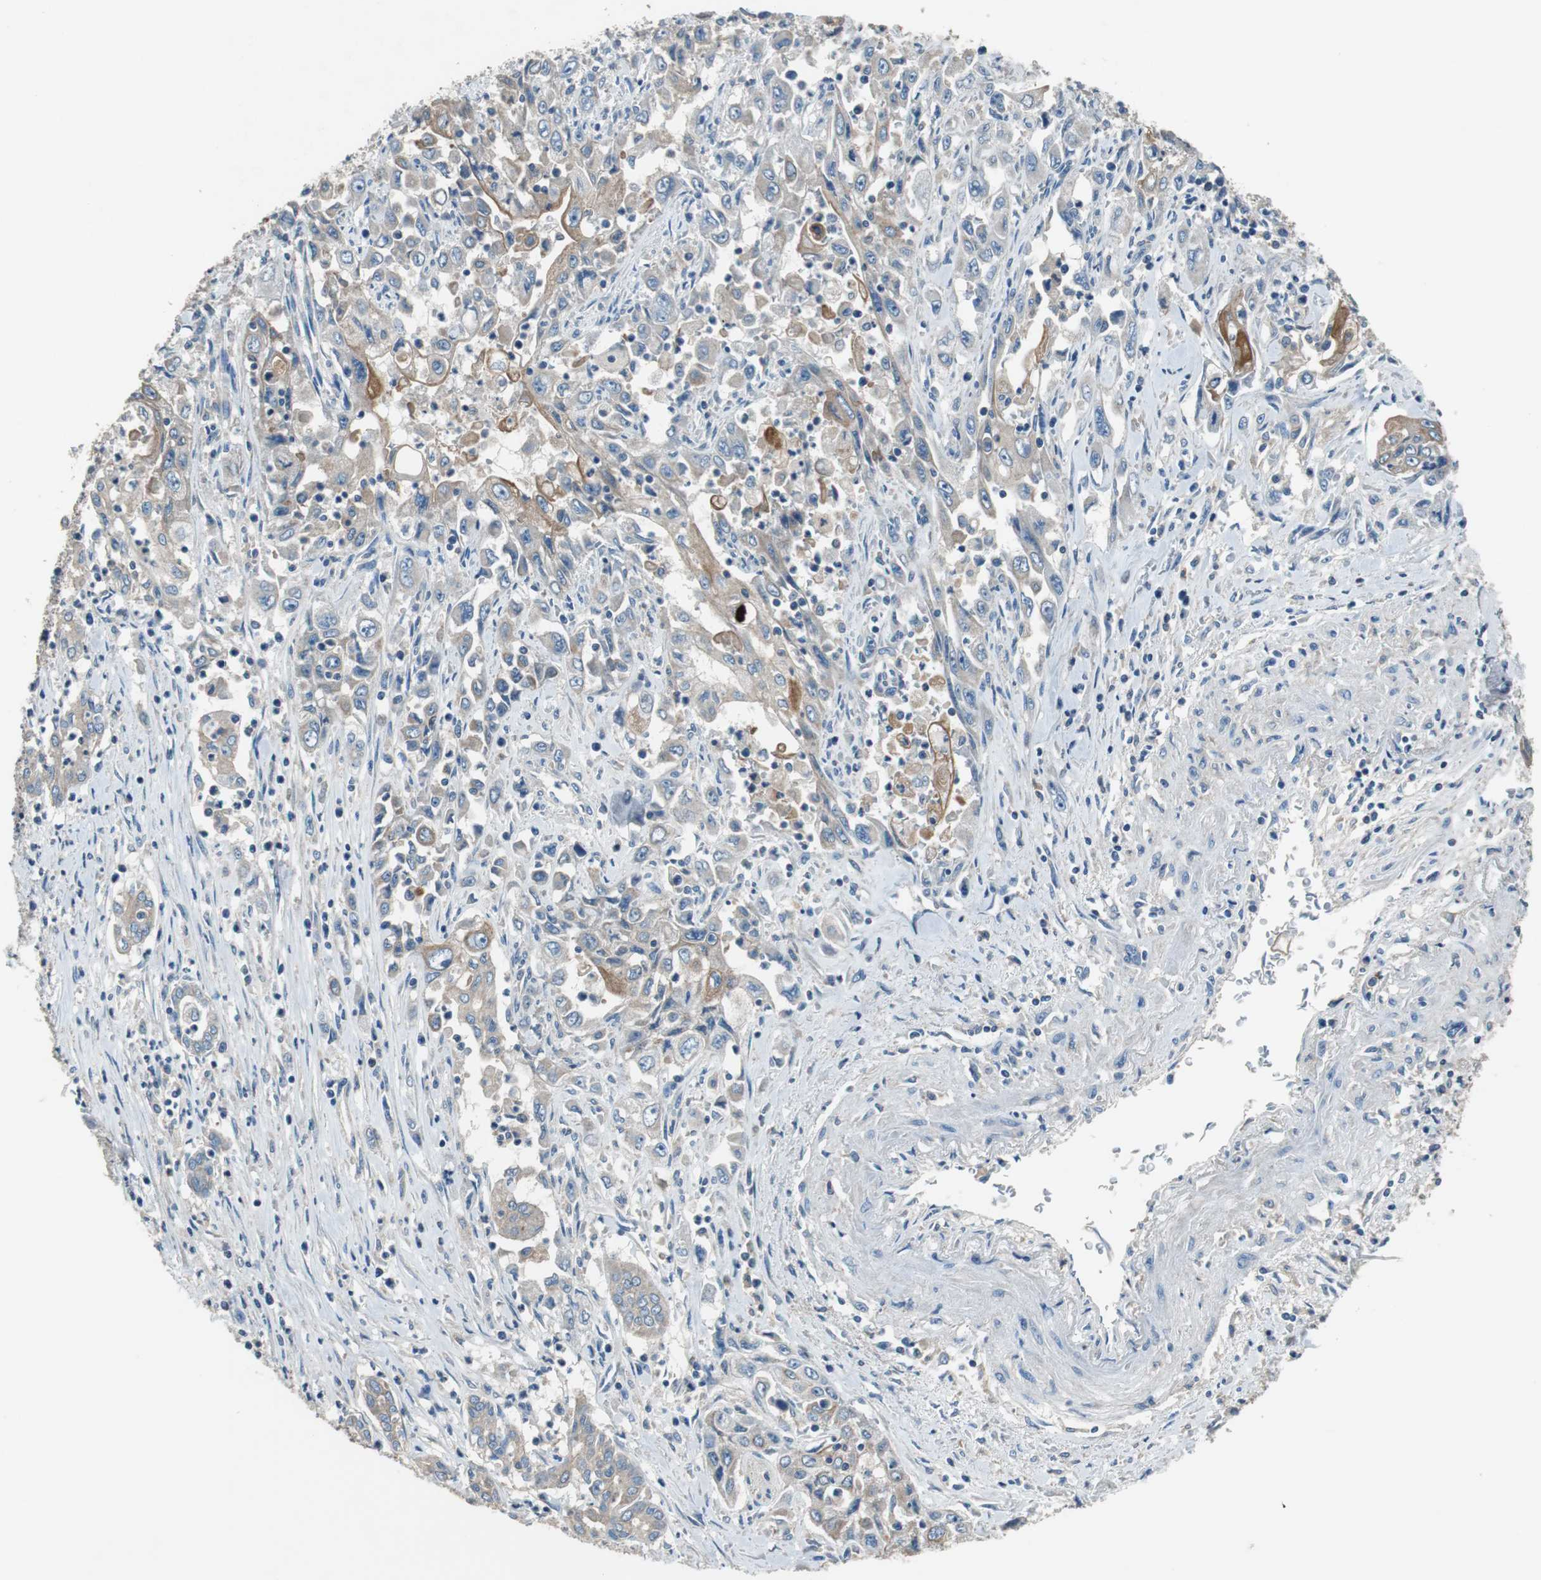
{"staining": {"intensity": "weak", "quantity": "<25%", "location": "cytoplasmic/membranous"}, "tissue": "pancreatic cancer", "cell_type": "Tumor cells", "image_type": "cancer", "snomed": [{"axis": "morphology", "description": "Adenocarcinoma, NOS"}, {"axis": "topography", "description": "Pancreas"}], "caption": "A high-resolution micrograph shows immunohistochemistry staining of pancreatic cancer (adenocarcinoma), which displays no significant staining in tumor cells.", "gene": "PRKCA", "patient": {"sex": "male", "age": 70}}